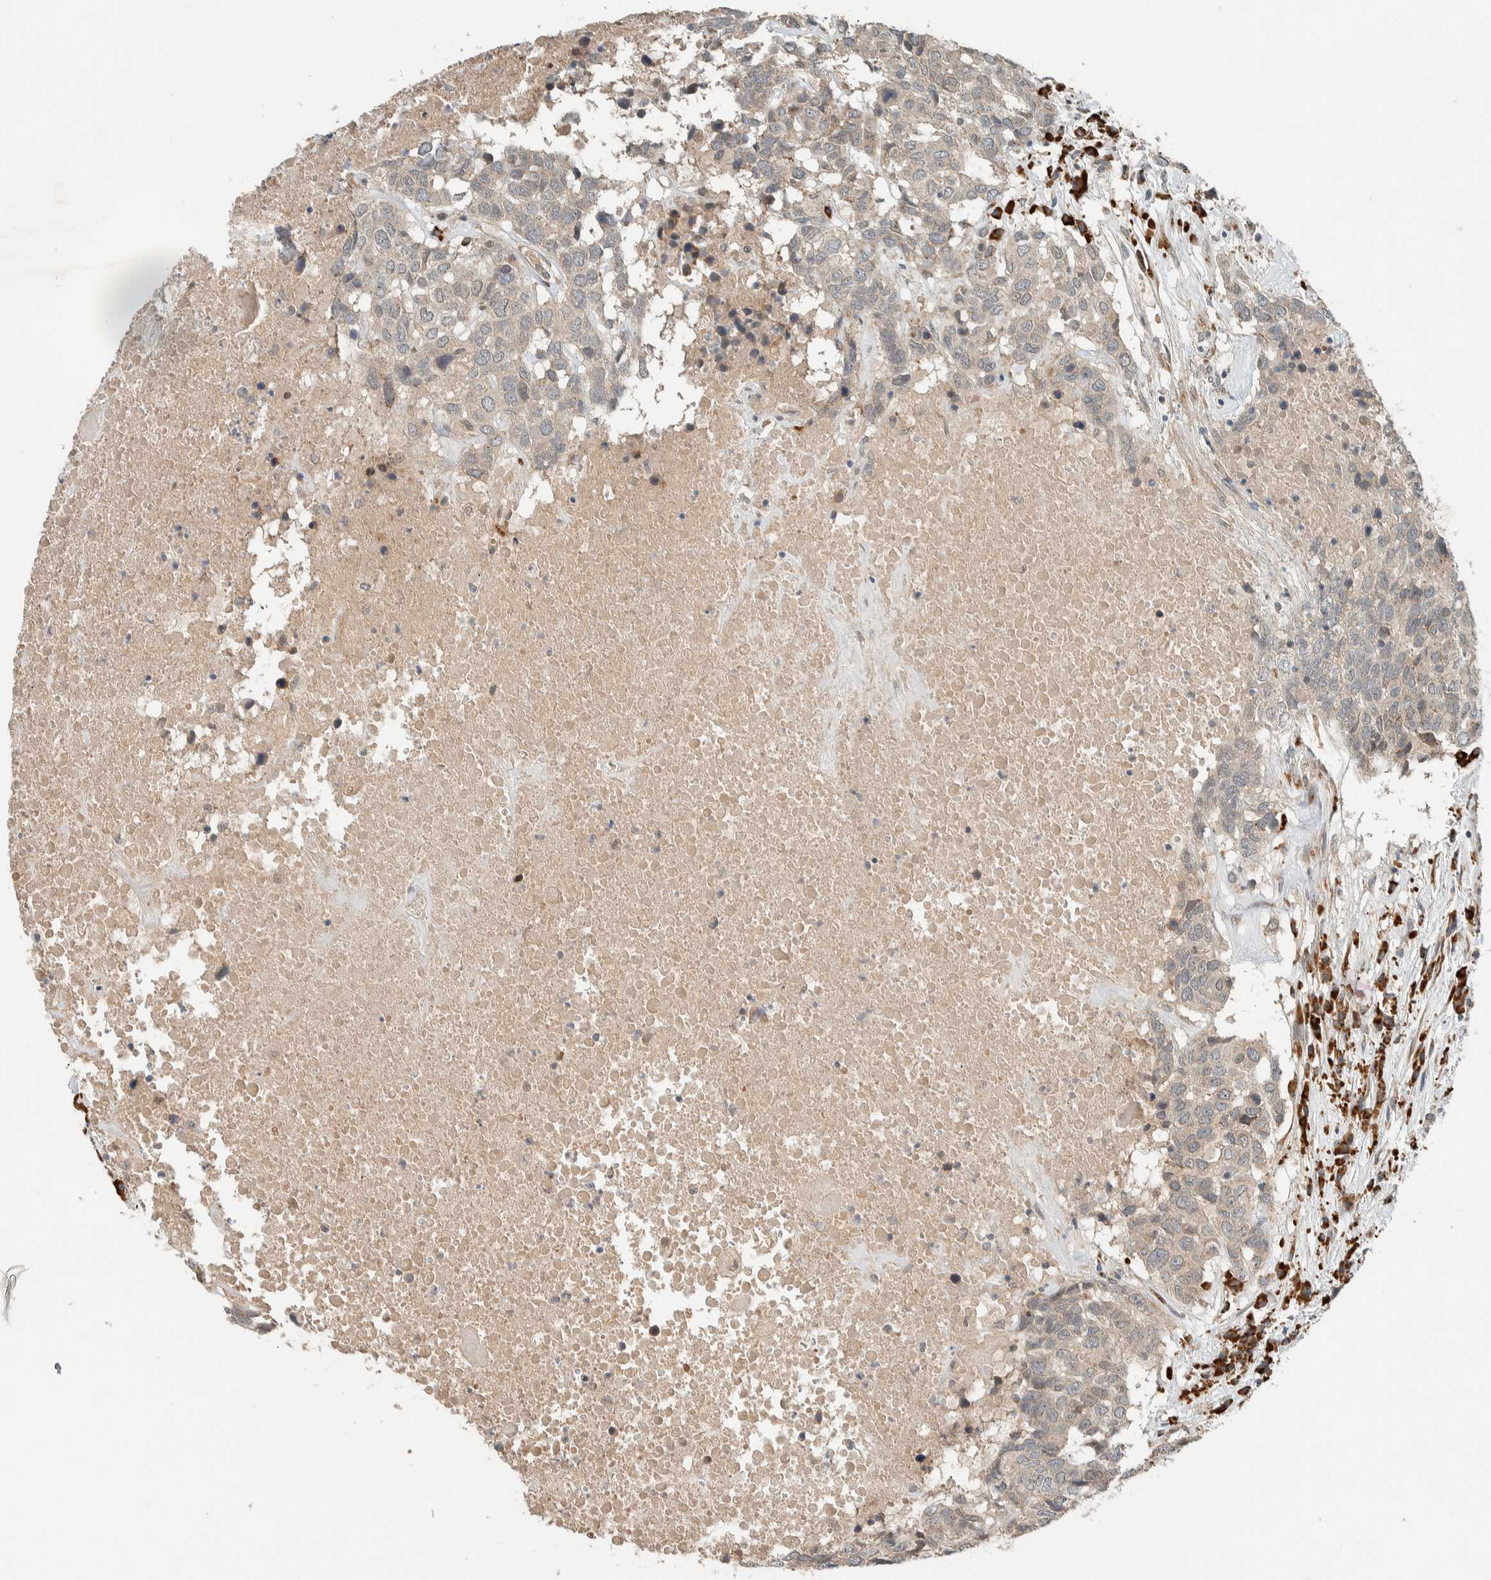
{"staining": {"intensity": "negative", "quantity": "none", "location": "none"}, "tissue": "head and neck cancer", "cell_type": "Tumor cells", "image_type": "cancer", "snomed": [{"axis": "morphology", "description": "Squamous cell carcinoma, NOS"}, {"axis": "topography", "description": "Head-Neck"}], "caption": "Protein analysis of head and neck cancer (squamous cell carcinoma) displays no significant positivity in tumor cells.", "gene": "CTBP2", "patient": {"sex": "male", "age": 66}}